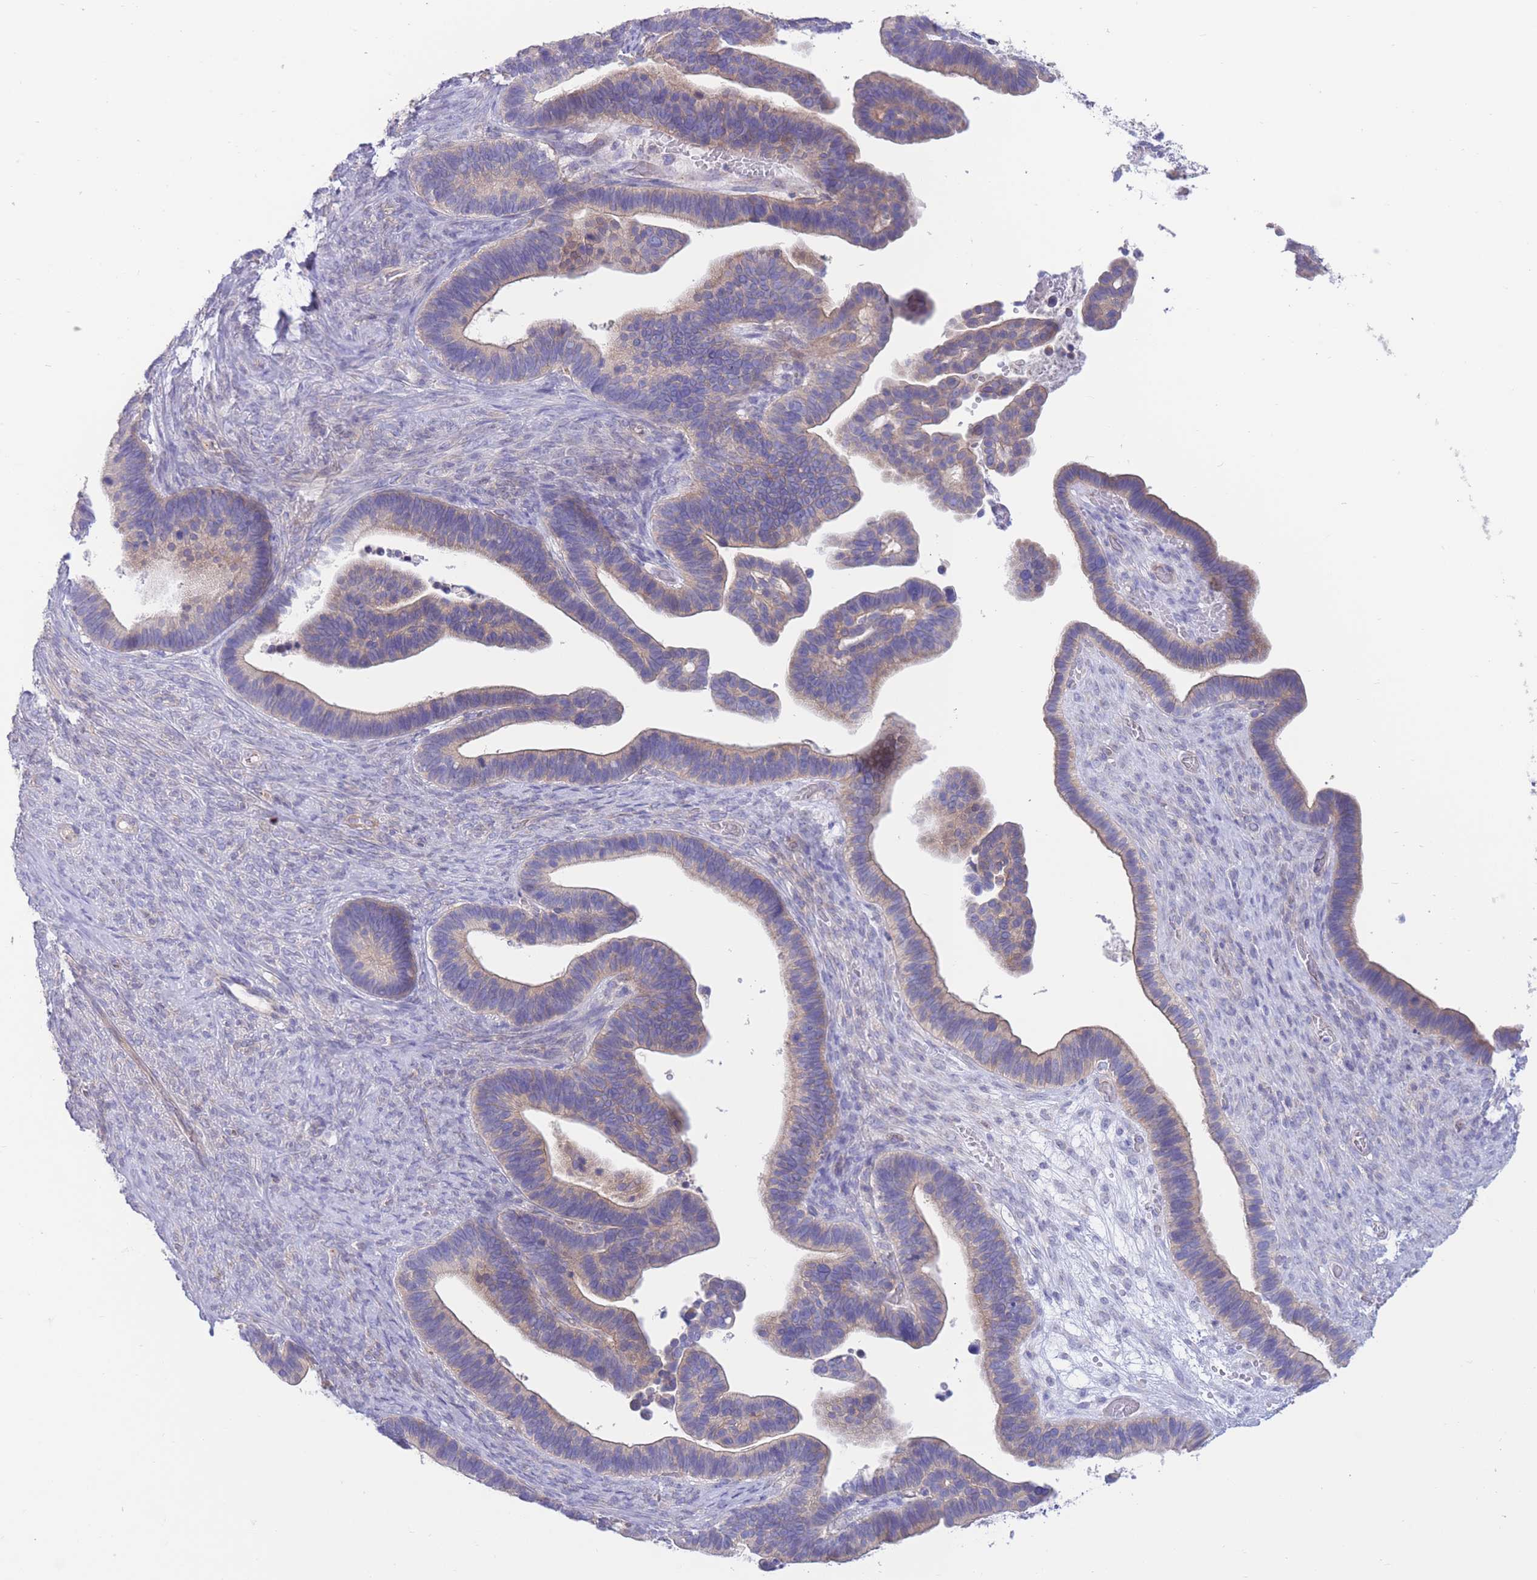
{"staining": {"intensity": "weak", "quantity": "25%-75%", "location": "cytoplasmic/membranous"}, "tissue": "ovarian cancer", "cell_type": "Tumor cells", "image_type": "cancer", "snomed": [{"axis": "morphology", "description": "Cystadenocarcinoma, serous, NOS"}, {"axis": "topography", "description": "Ovary"}], "caption": "The image shows a brown stain indicating the presence of a protein in the cytoplasmic/membranous of tumor cells in serous cystadenocarcinoma (ovarian).", "gene": "ALS2CL", "patient": {"sex": "female", "age": 56}}